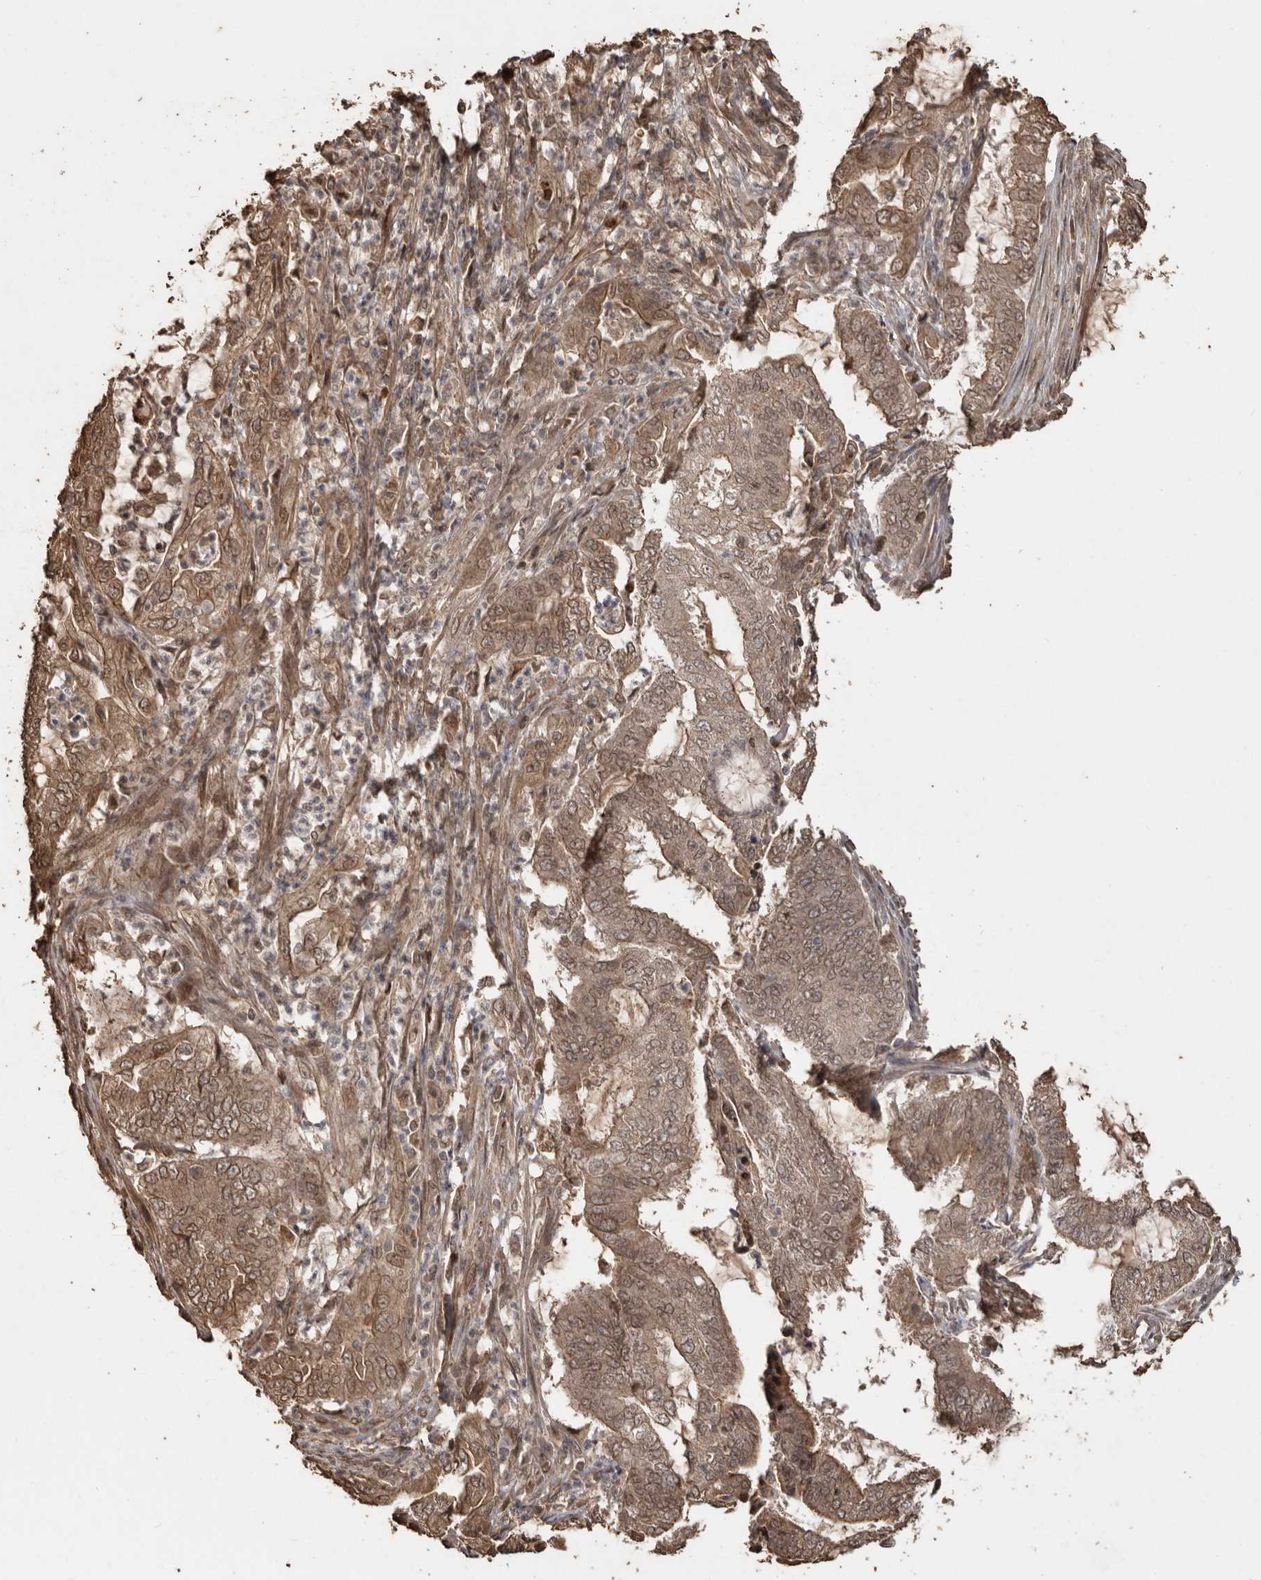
{"staining": {"intensity": "moderate", "quantity": ">75%", "location": "cytoplasmic/membranous,nuclear"}, "tissue": "endometrial cancer", "cell_type": "Tumor cells", "image_type": "cancer", "snomed": [{"axis": "morphology", "description": "Adenocarcinoma, NOS"}, {"axis": "topography", "description": "Endometrium"}], "caption": "This image displays immunohistochemistry staining of endometrial cancer (adenocarcinoma), with medium moderate cytoplasmic/membranous and nuclear expression in approximately >75% of tumor cells.", "gene": "NUP43", "patient": {"sex": "female", "age": 49}}